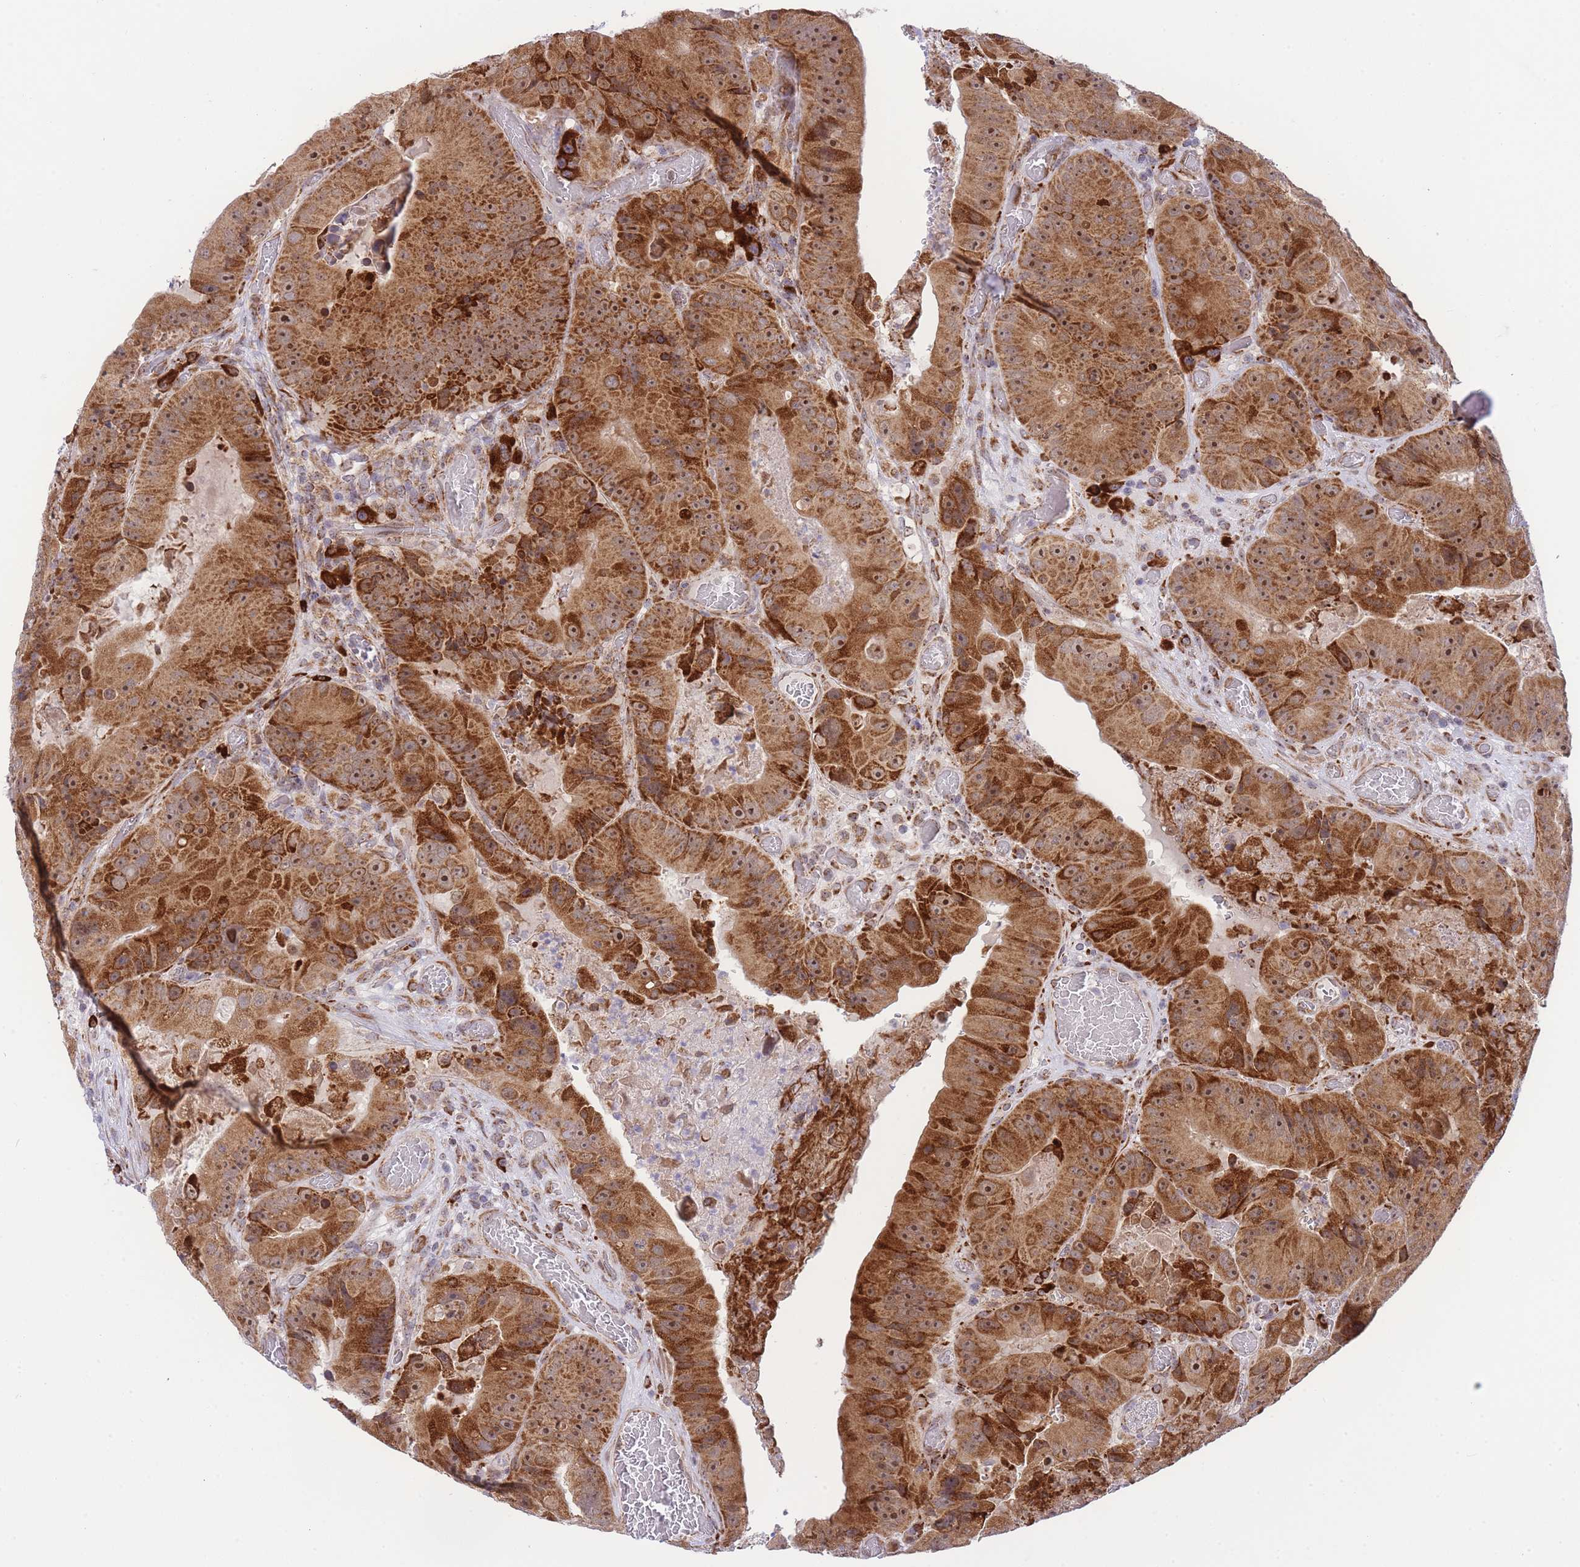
{"staining": {"intensity": "strong", "quantity": ">75%", "location": "cytoplasmic/membranous,nuclear"}, "tissue": "colorectal cancer", "cell_type": "Tumor cells", "image_type": "cancer", "snomed": [{"axis": "morphology", "description": "Adenocarcinoma, NOS"}, {"axis": "topography", "description": "Colon"}], "caption": "High-power microscopy captured an immunohistochemistry micrograph of colorectal adenocarcinoma, revealing strong cytoplasmic/membranous and nuclear expression in about >75% of tumor cells. The protein of interest is stained brown, and the nuclei are stained in blue (DAB IHC with brightfield microscopy, high magnification).", "gene": "EXOSC8", "patient": {"sex": "female", "age": 86}}